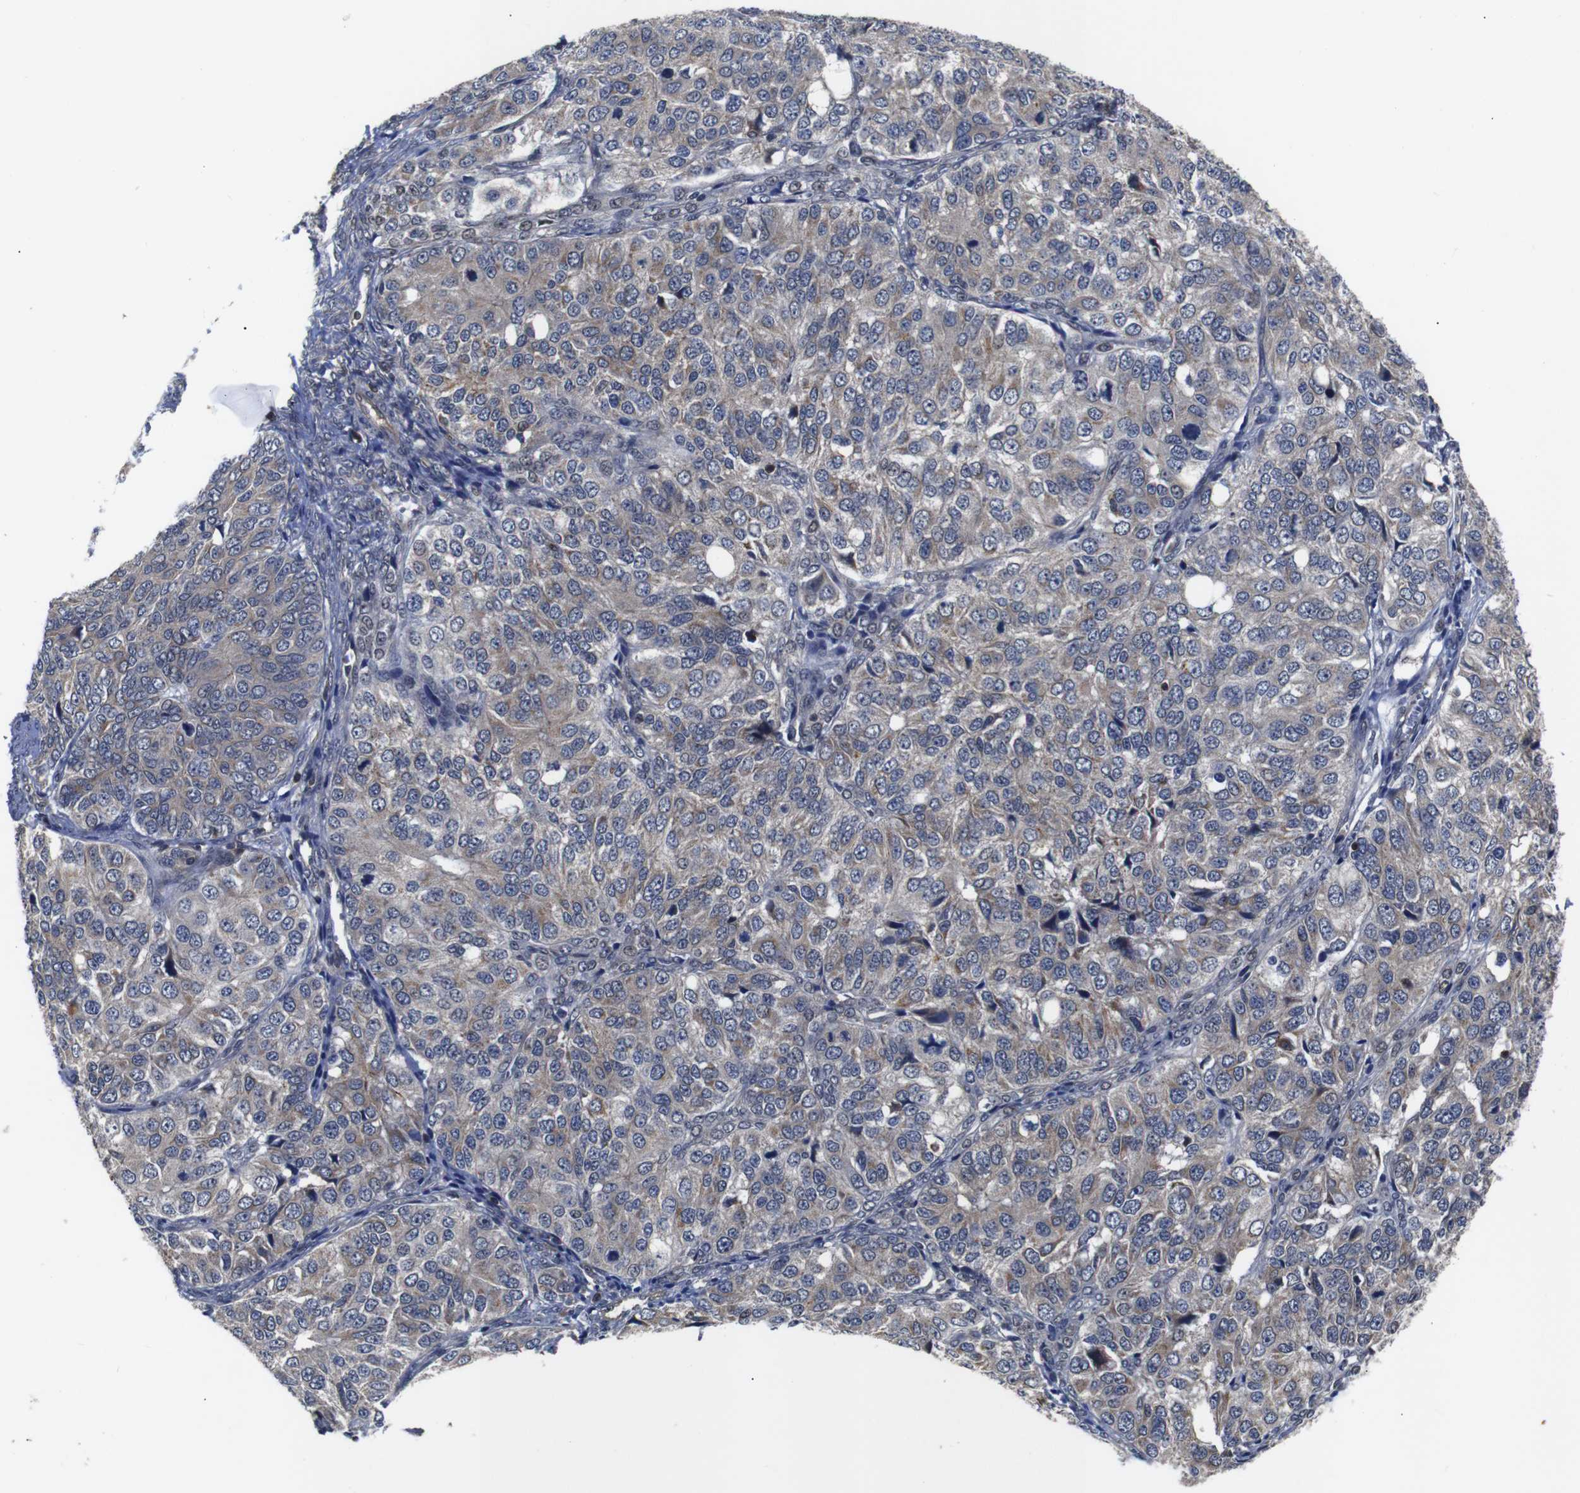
{"staining": {"intensity": "weak", "quantity": "25%-75%", "location": "cytoplasmic/membranous"}, "tissue": "ovarian cancer", "cell_type": "Tumor cells", "image_type": "cancer", "snomed": [{"axis": "morphology", "description": "Carcinoma, endometroid"}, {"axis": "topography", "description": "Ovary"}], "caption": "Ovarian endometroid carcinoma stained for a protein shows weak cytoplasmic/membranous positivity in tumor cells.", "gene": "BRWD3", "patient": {"sex": "female", "age": 51}}